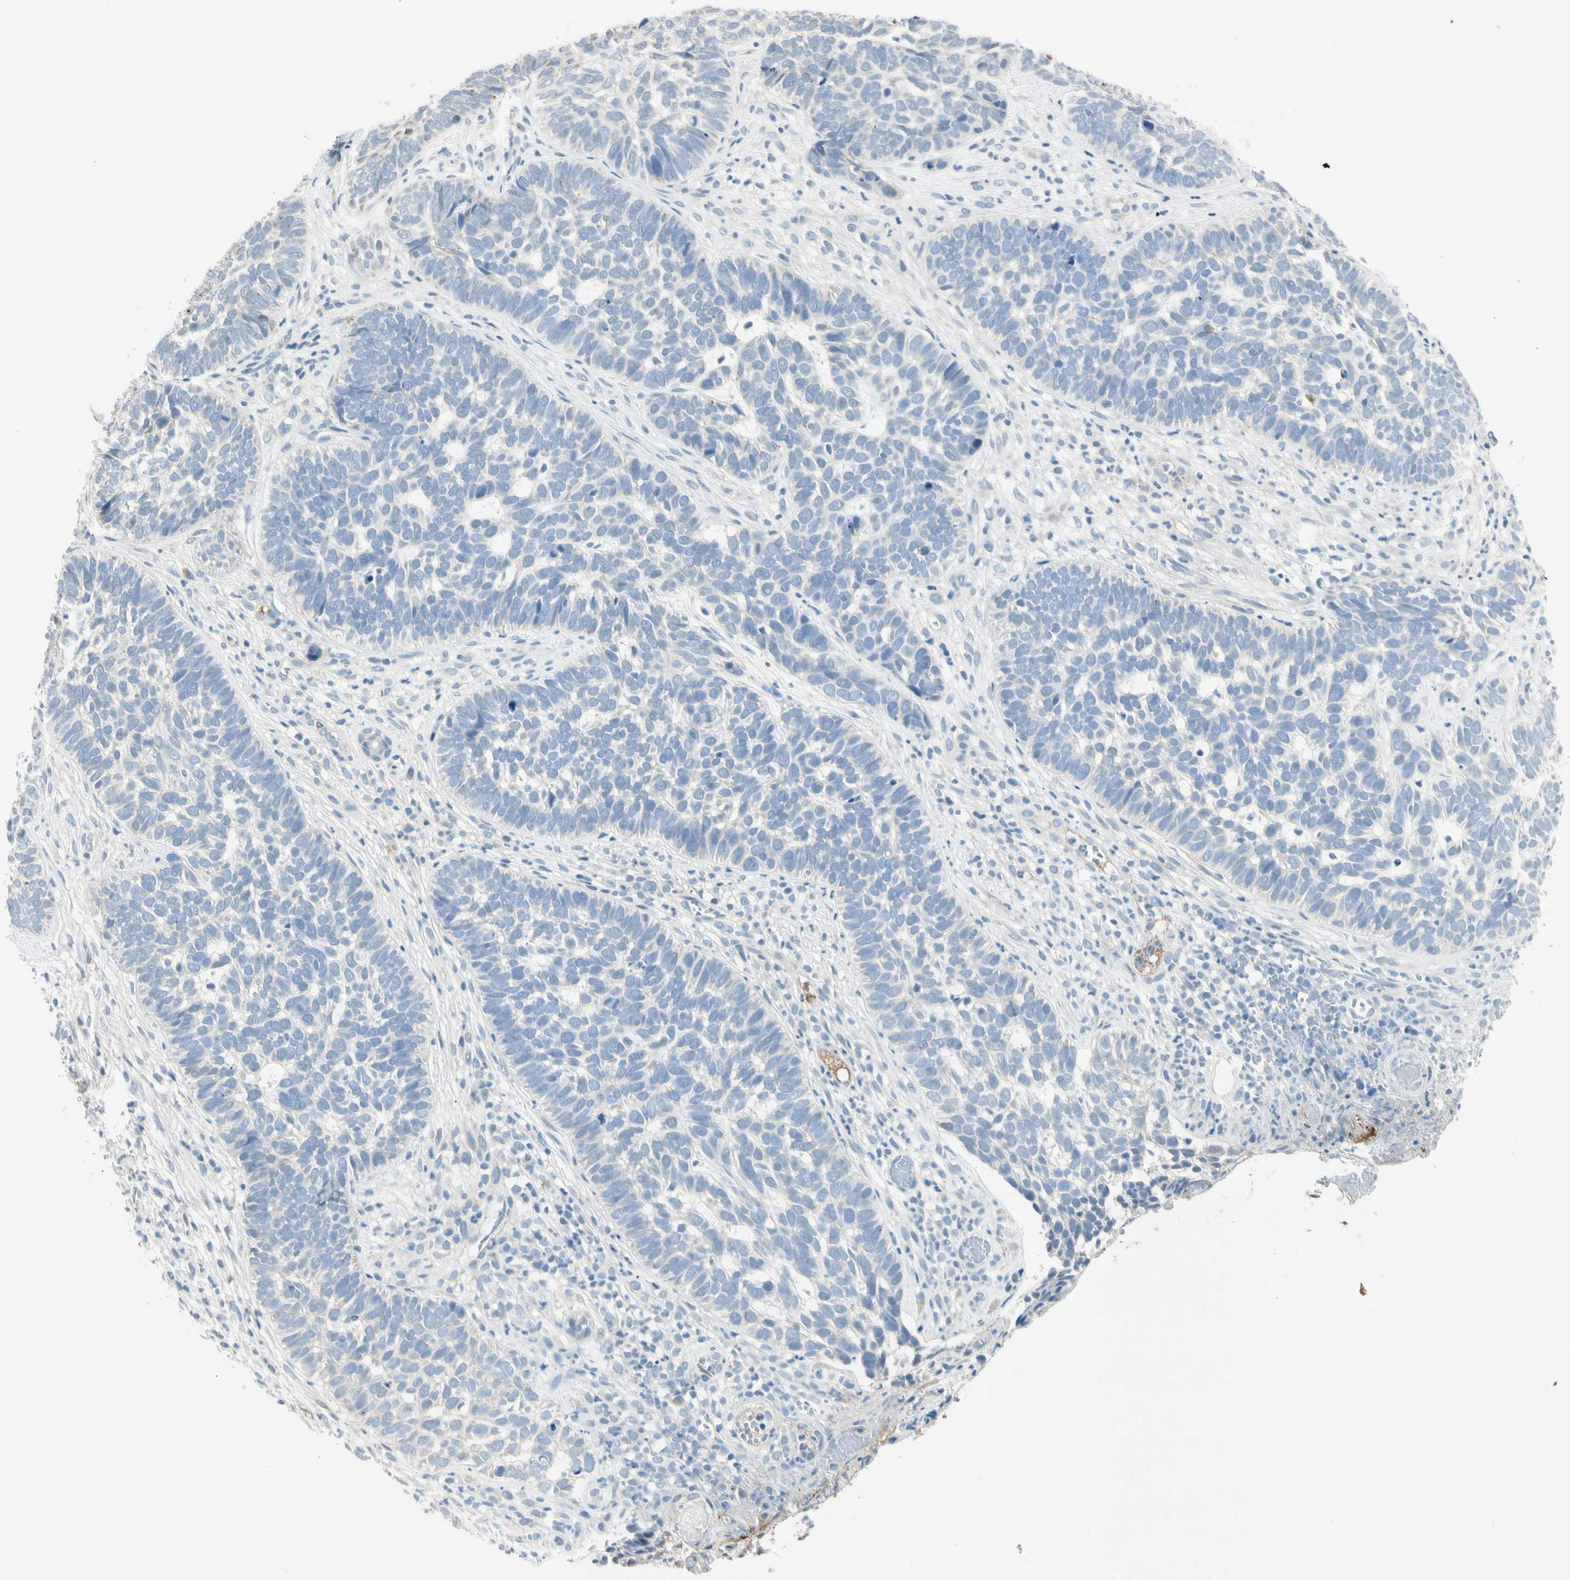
{"staining": {"intensity": "negative", "quantity": "none", "location": "none"}, "tissue": "skin cancer", "cell_type": "Tumor cells", "image_type": "cancer", "snomed": [{"axis": "morphology", "description": "Basal cell carcinoma"}, {"axis": "topography", "description": "Skin"}], "caption": "Immunohistochemical staining of basal cell carcinoma (skin) displays no significant positivity in tumor cells. (DAB immunohistochemistry (IHC) with hematoxylin counter stain).", "gene": "SERPIND1", "patient": {"sex": "male", "age": 87}}